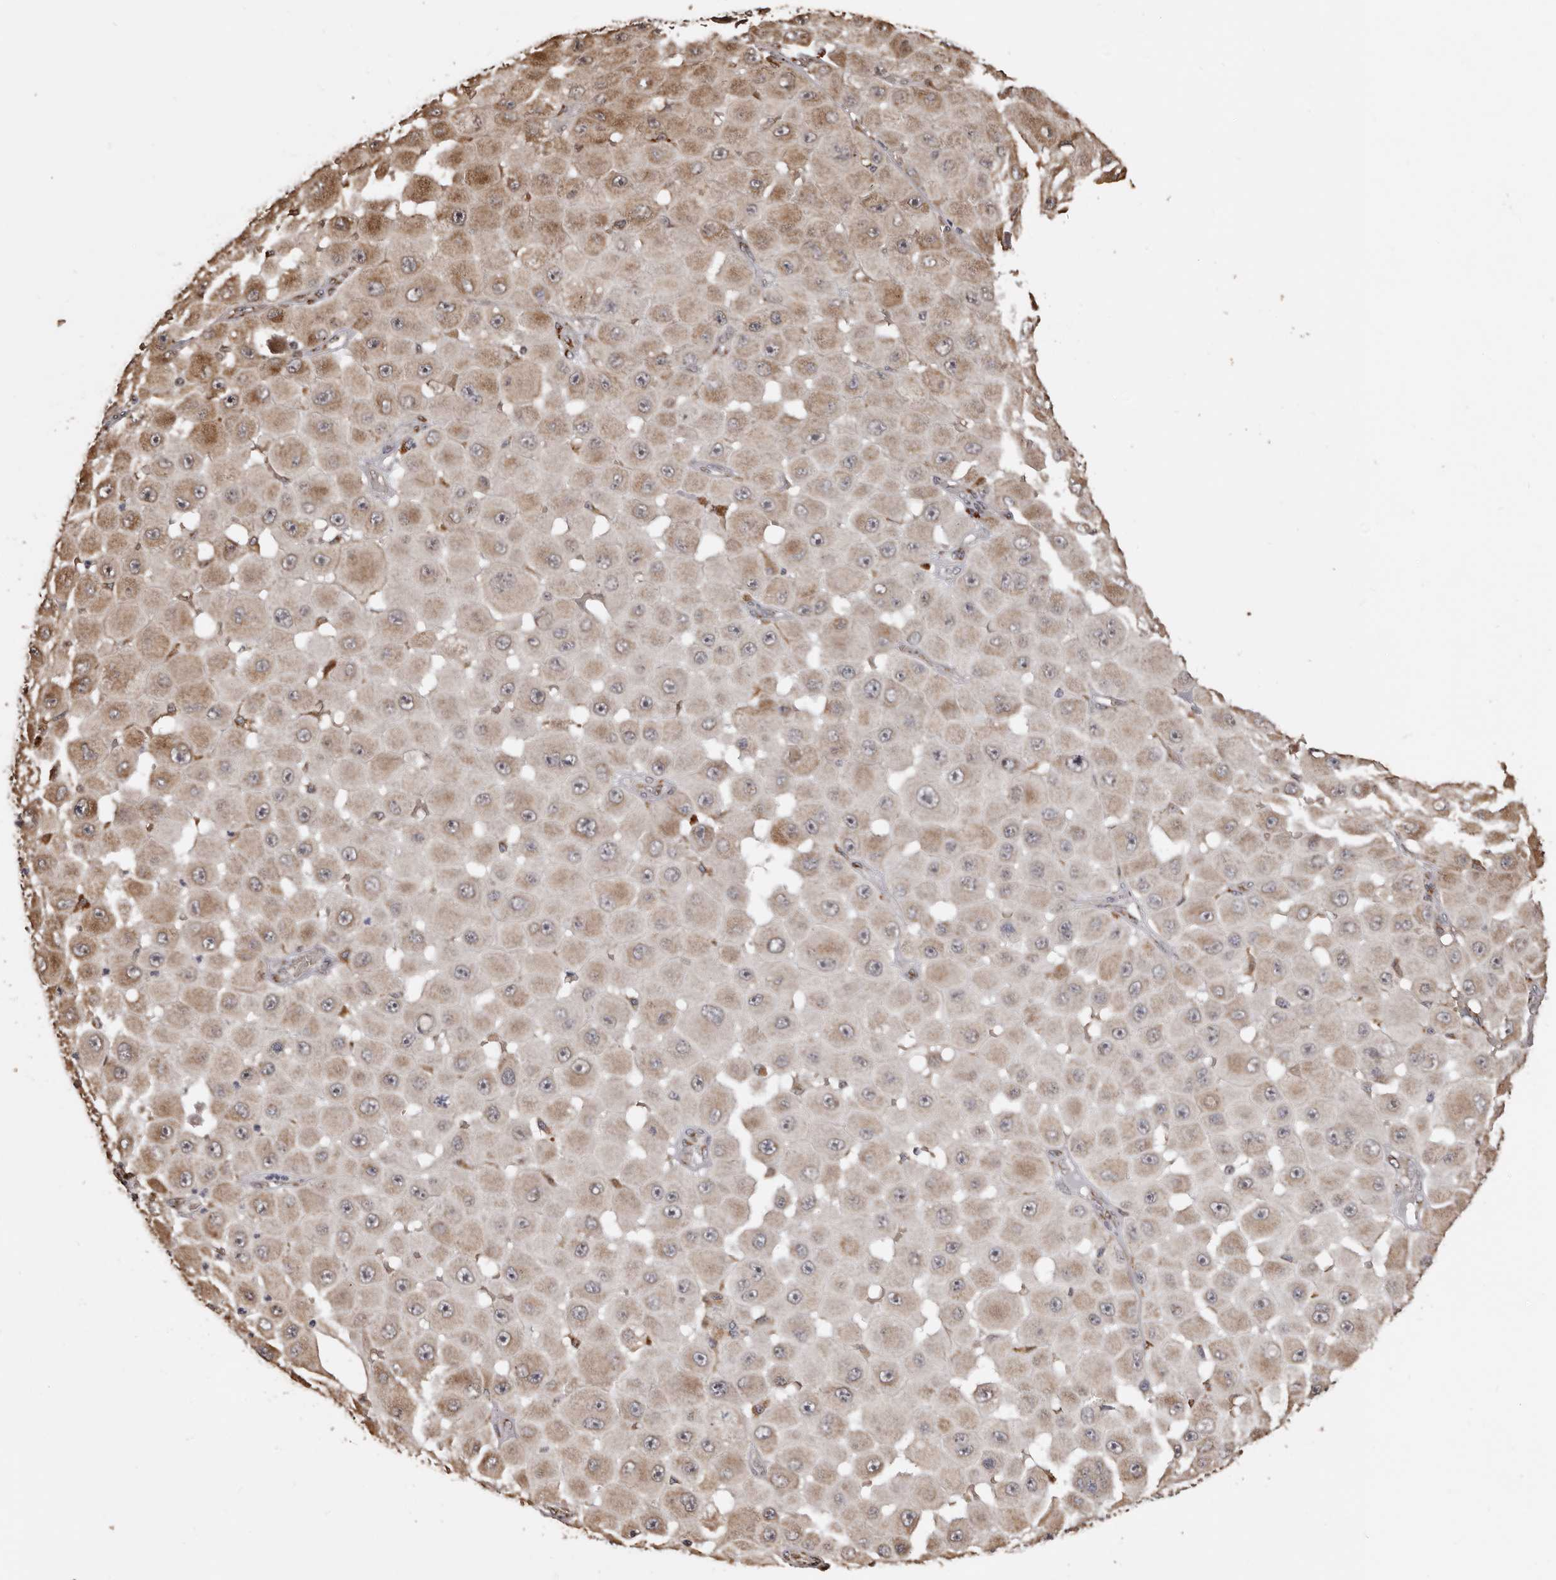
{"staining": {"intensity": "weak", "quantity": ">75%", "location": "cytoplasmic/membranous"}, "tissue": "melanoma", "cell_type": "Tumor cells", "image_type": "cancer", "snomed": [{"axis": "morphology", "description": "Malignant melanoma, NOS"}, {"axis": "topography", "description": "Skin"}], "caption": "There is low levels of weak cytoplasmic/membranous expression in tumor cells of malignant melanoma, as demonstrated by immunohistochemical staining (brown color).", "gene": "ENTREP1", "patient": {"sex": "female", "age": 81}}